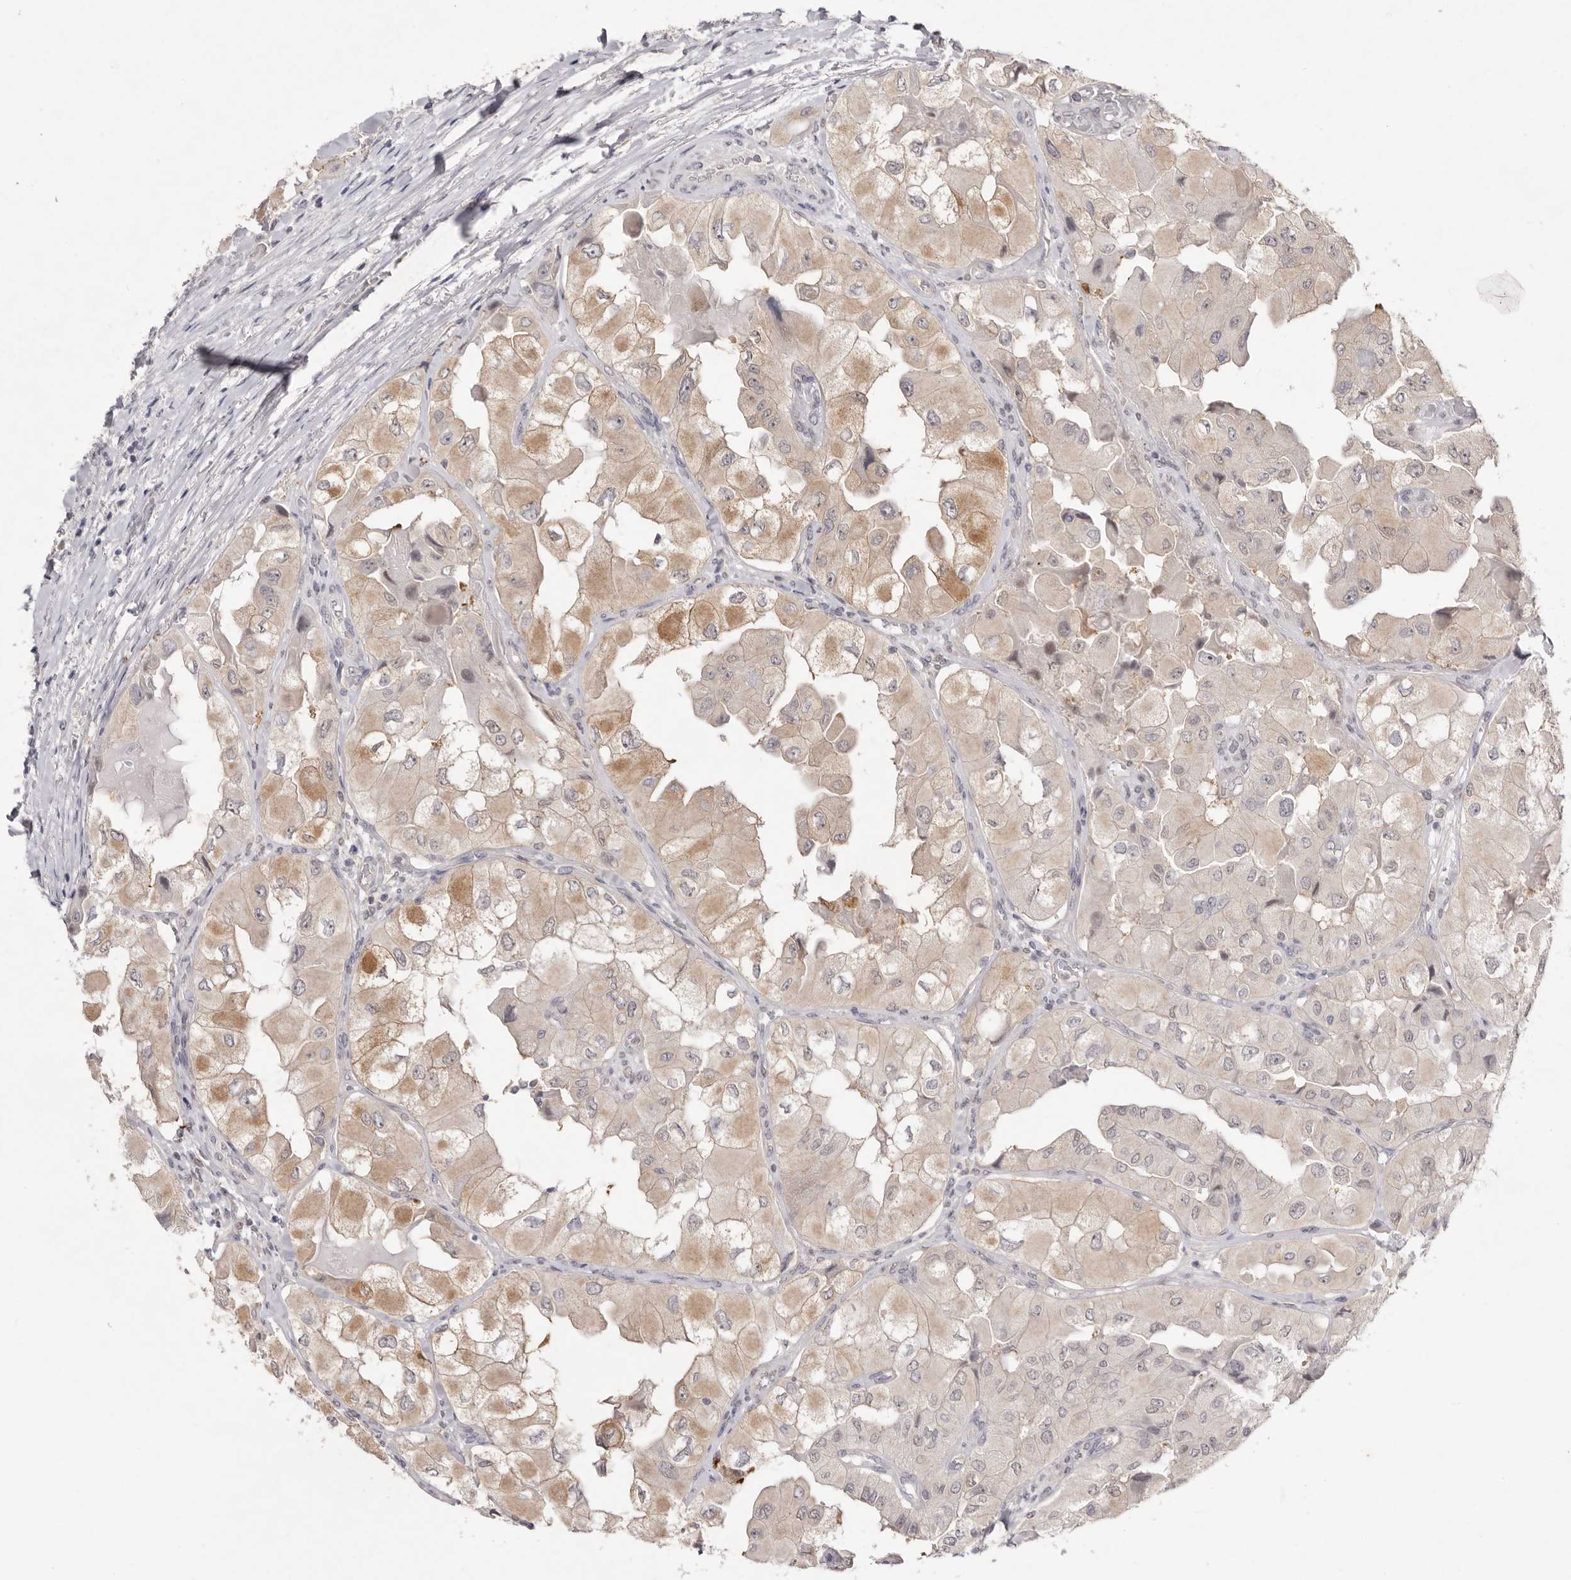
{"staining": {"intensity": "moderate", "quantity": "25%-75%", "location": "cytoplasmic/membranous"}, "tissue": "thyroid cancer", "cell_type": "Tumor cells", "image_type": "cancer", "snomed": [{"axis": "morphology", "description": "Papillary adenocarcinoma, NOS"}, {"axis": "topography", "description": "Thyroid gland"}], "caption": "Papillary adenocarcinoma (thyroid) stained with DAB immunohistochemistry (IHC) exhibits medium levels of moderate cytoplasmic/membranous expression in about 25%-75% of tumor cells.", "gene": "TADA1", "patient": {"sex": "female", "age": 59}}